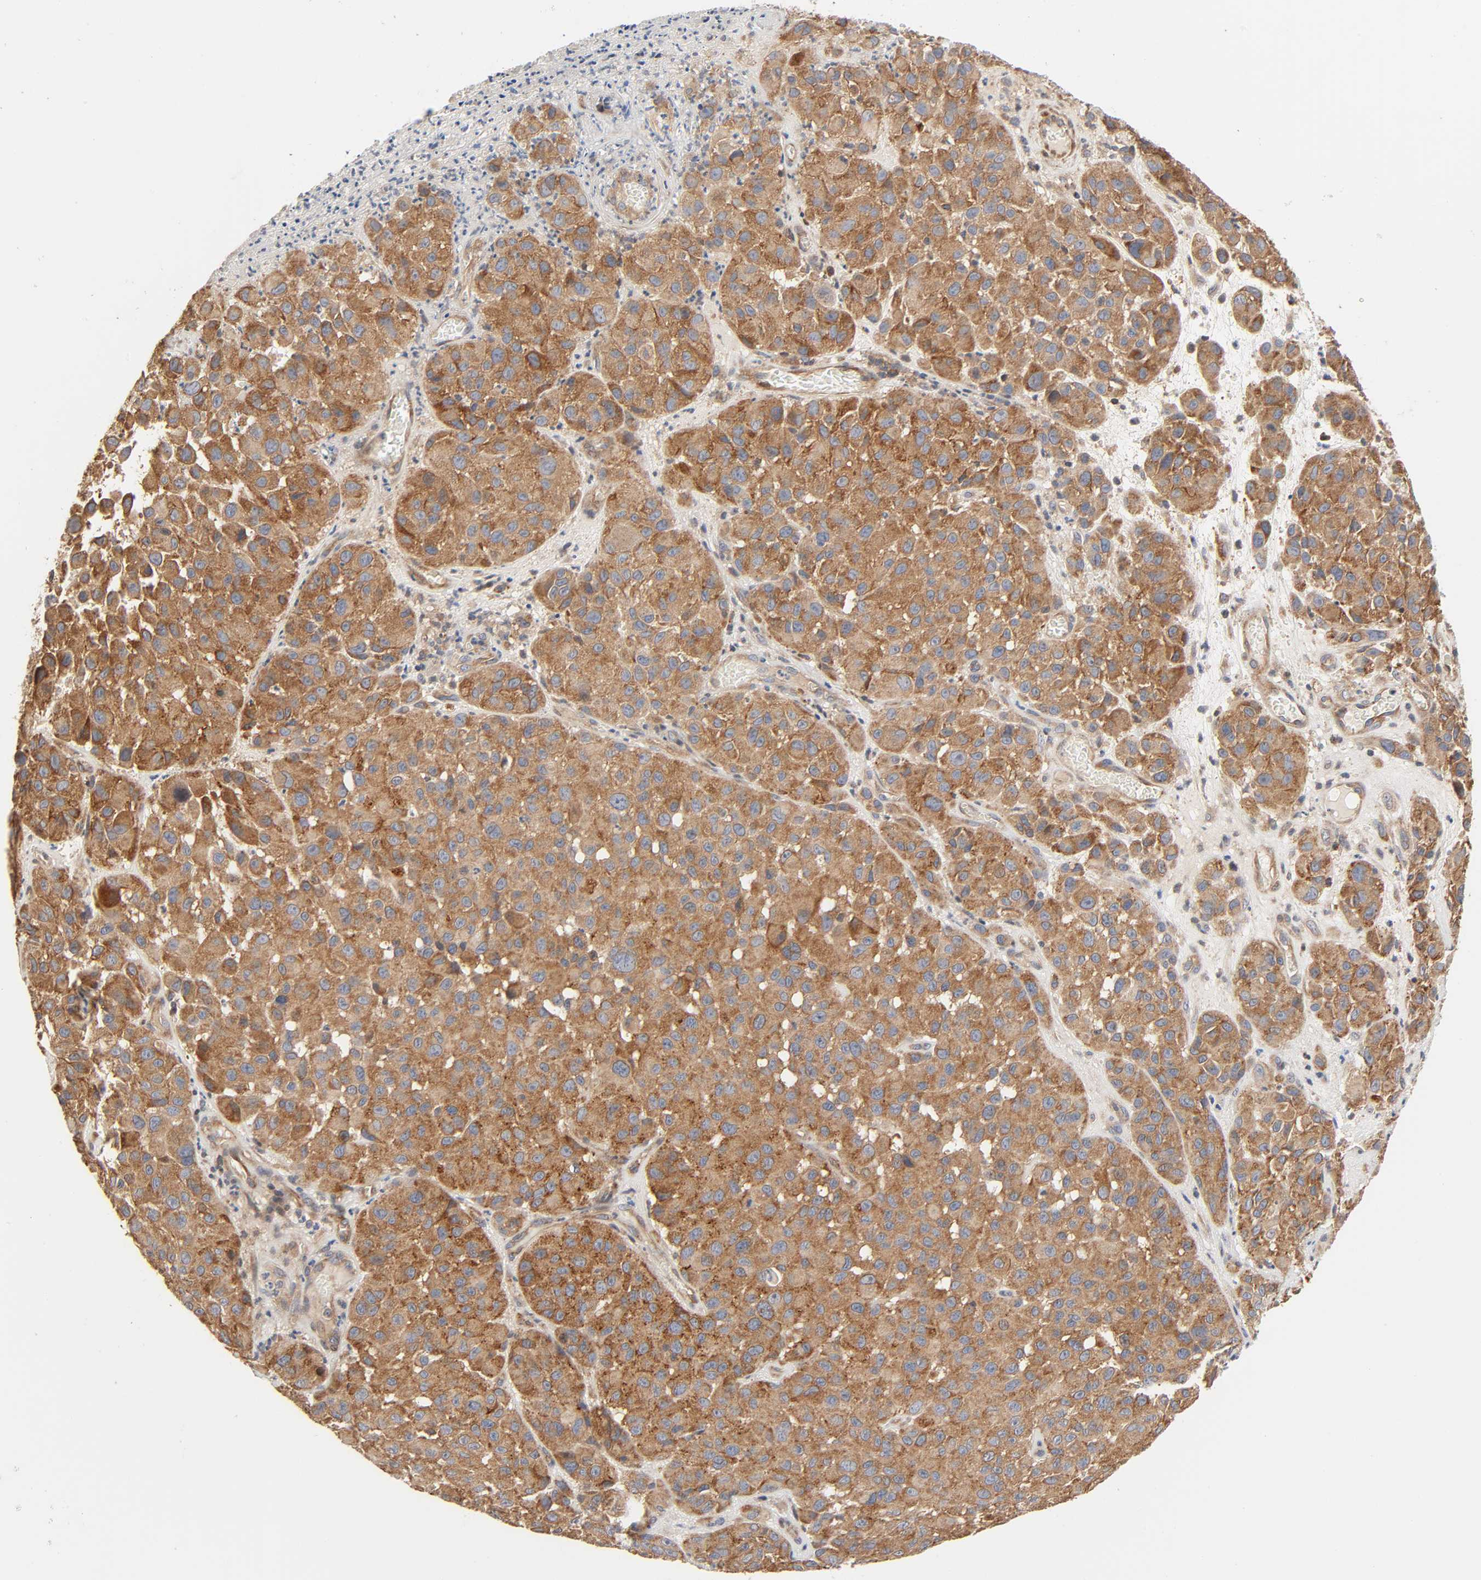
{"staining": {"intensity": "moderate", "quantity": ">75%", "location": "cytoplasmic/membranous"}, "tissue": "melanoma", "cell_type": "Tumor cells", "image_type": "cancer", "snomed": [{"axis": "morphology", "description": "Malignant melanoma, NOS"}, {"axis": "topography", "description": "Skin"}], "caption": "Protein staining exhibits moderate cytoplasmic/membranous staining in about >75% of tumor cells in melanoma.", "gene": "NEMF", "patient": {"sex": "female", "age": 21}}